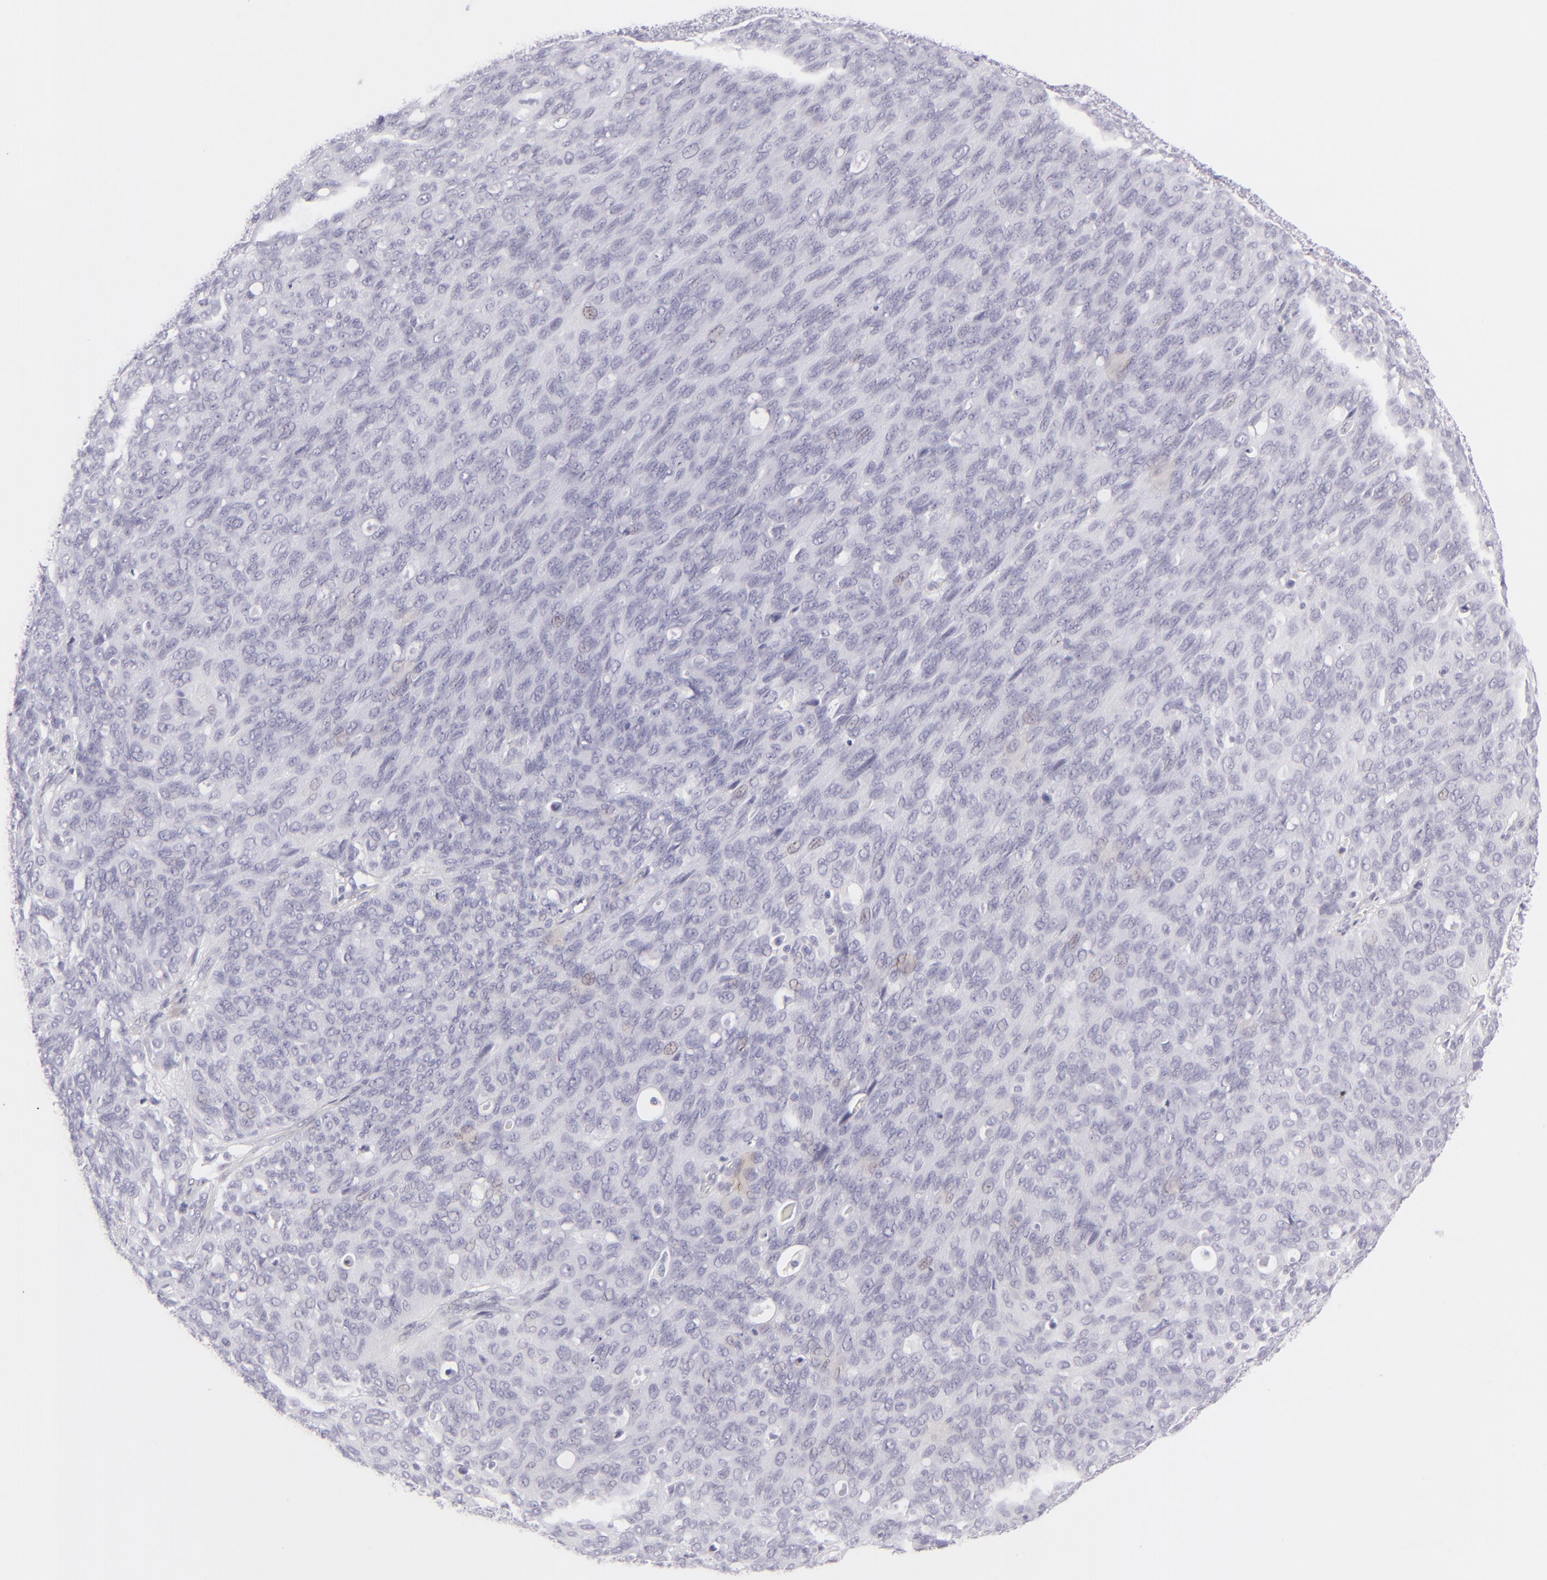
{"staining": {"intensity": "negative", "quantity": "none", "location": "none"}, "tissue": "ovarian cancer", "cell_type": "Tumor cells", "image_type": "cancer", "snomed": [{"axis": "morphology", "description": "Carcinoma, endometroid"}, {"axis": "topography", "description": "Ovary"}], "caption": "Tumor cells show no significant staining in ovarian endometroid carcinoma.", "gene": "FCER2", "patient": {"sex": "female", "age": 60}}